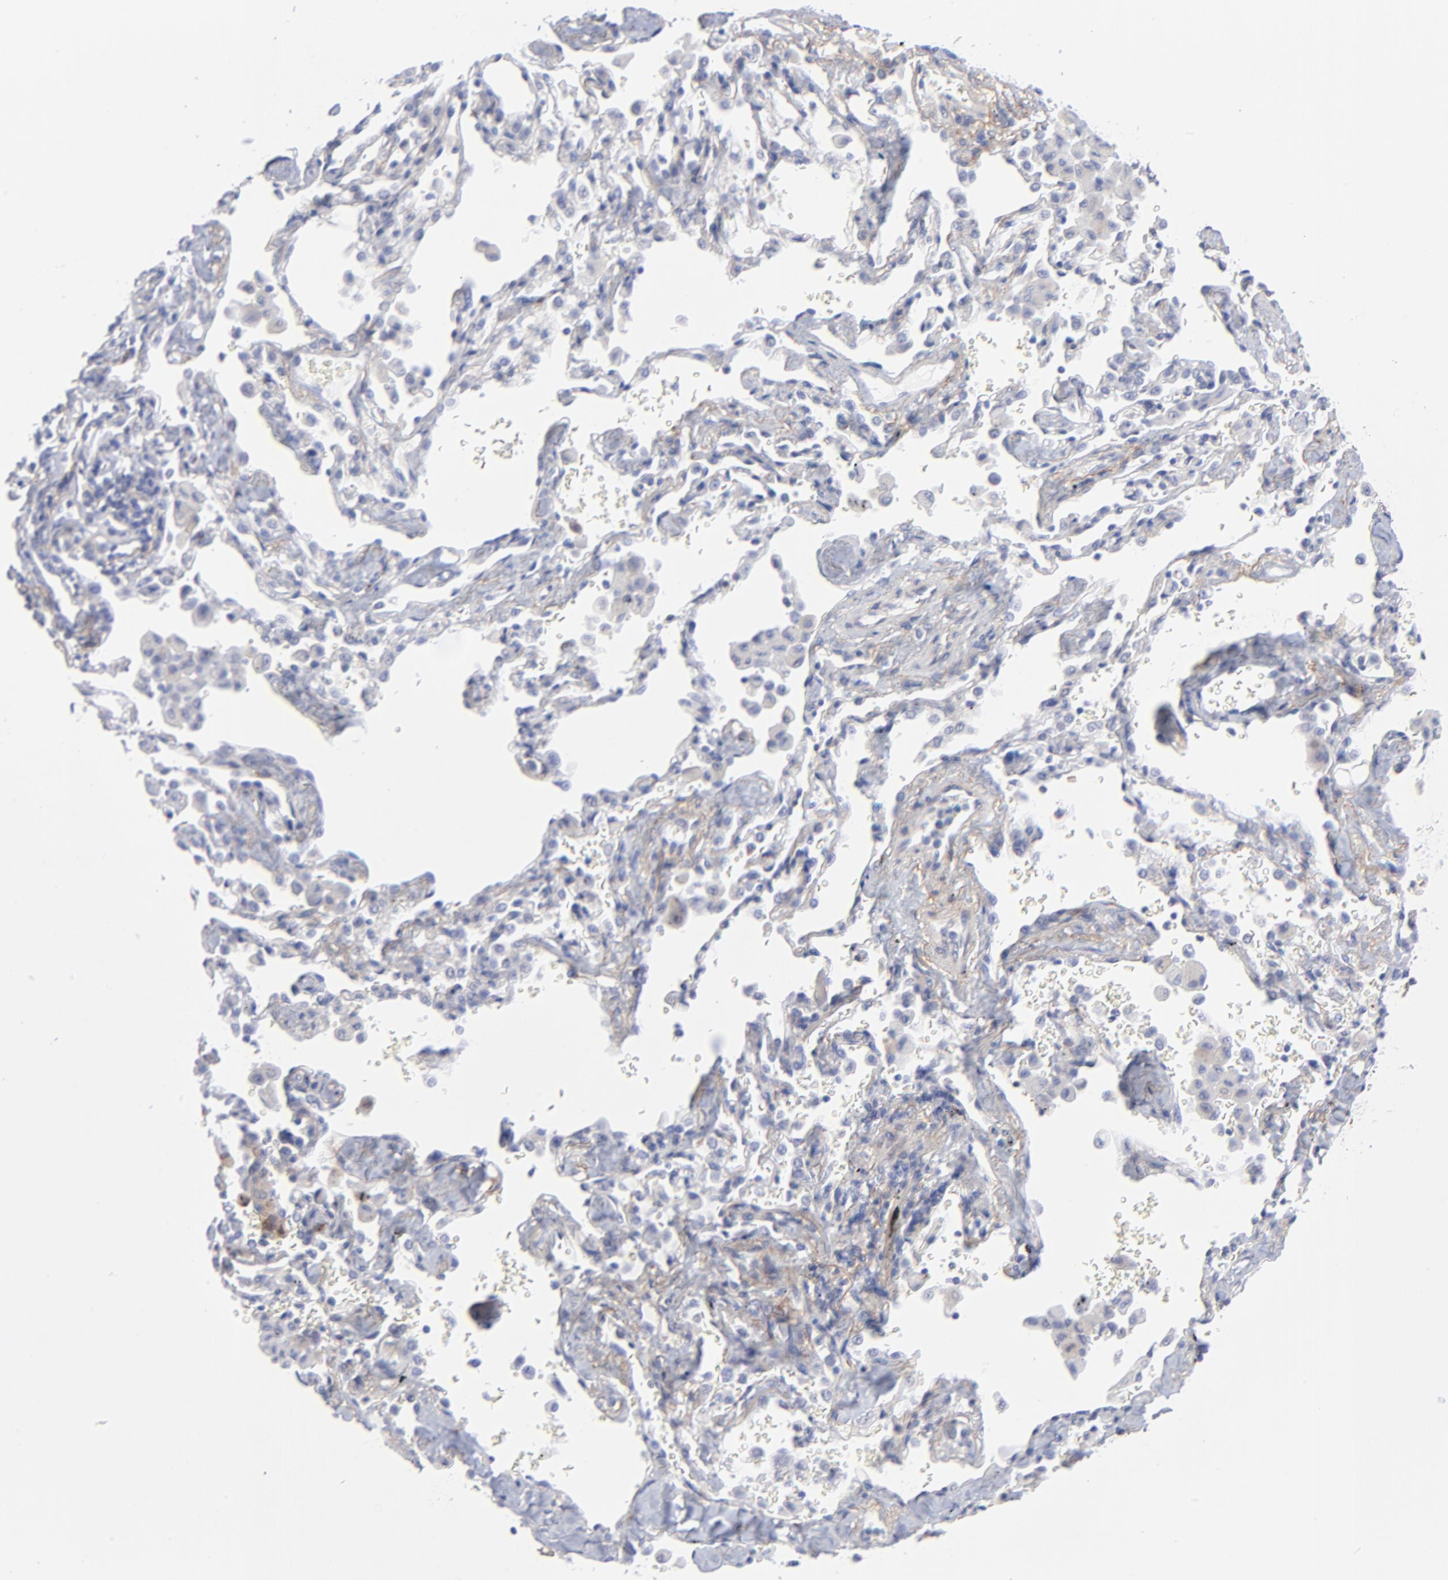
{"staining": {"intensity": "negative", "quantity": "none", "location": "none"}, "tissue": "lung cancer", "cell_type": "Tumor cells", "image_type": "cancer", "snomed": [{"axis": "morphology", "description": "Adenocarcinoma, NOS"}, {"axis": "topography", "description": "Lung"}], "caption": "A high-resolution histopathology image shows immunohistochemistry (IHC) staining of adenocarcinoma (lung), which demonstrates no significant positivity in tumor cells. Nuclei are stained in blue.", "gene": "PDGFRB", "patient": {"sex": "female", "age": 64}}